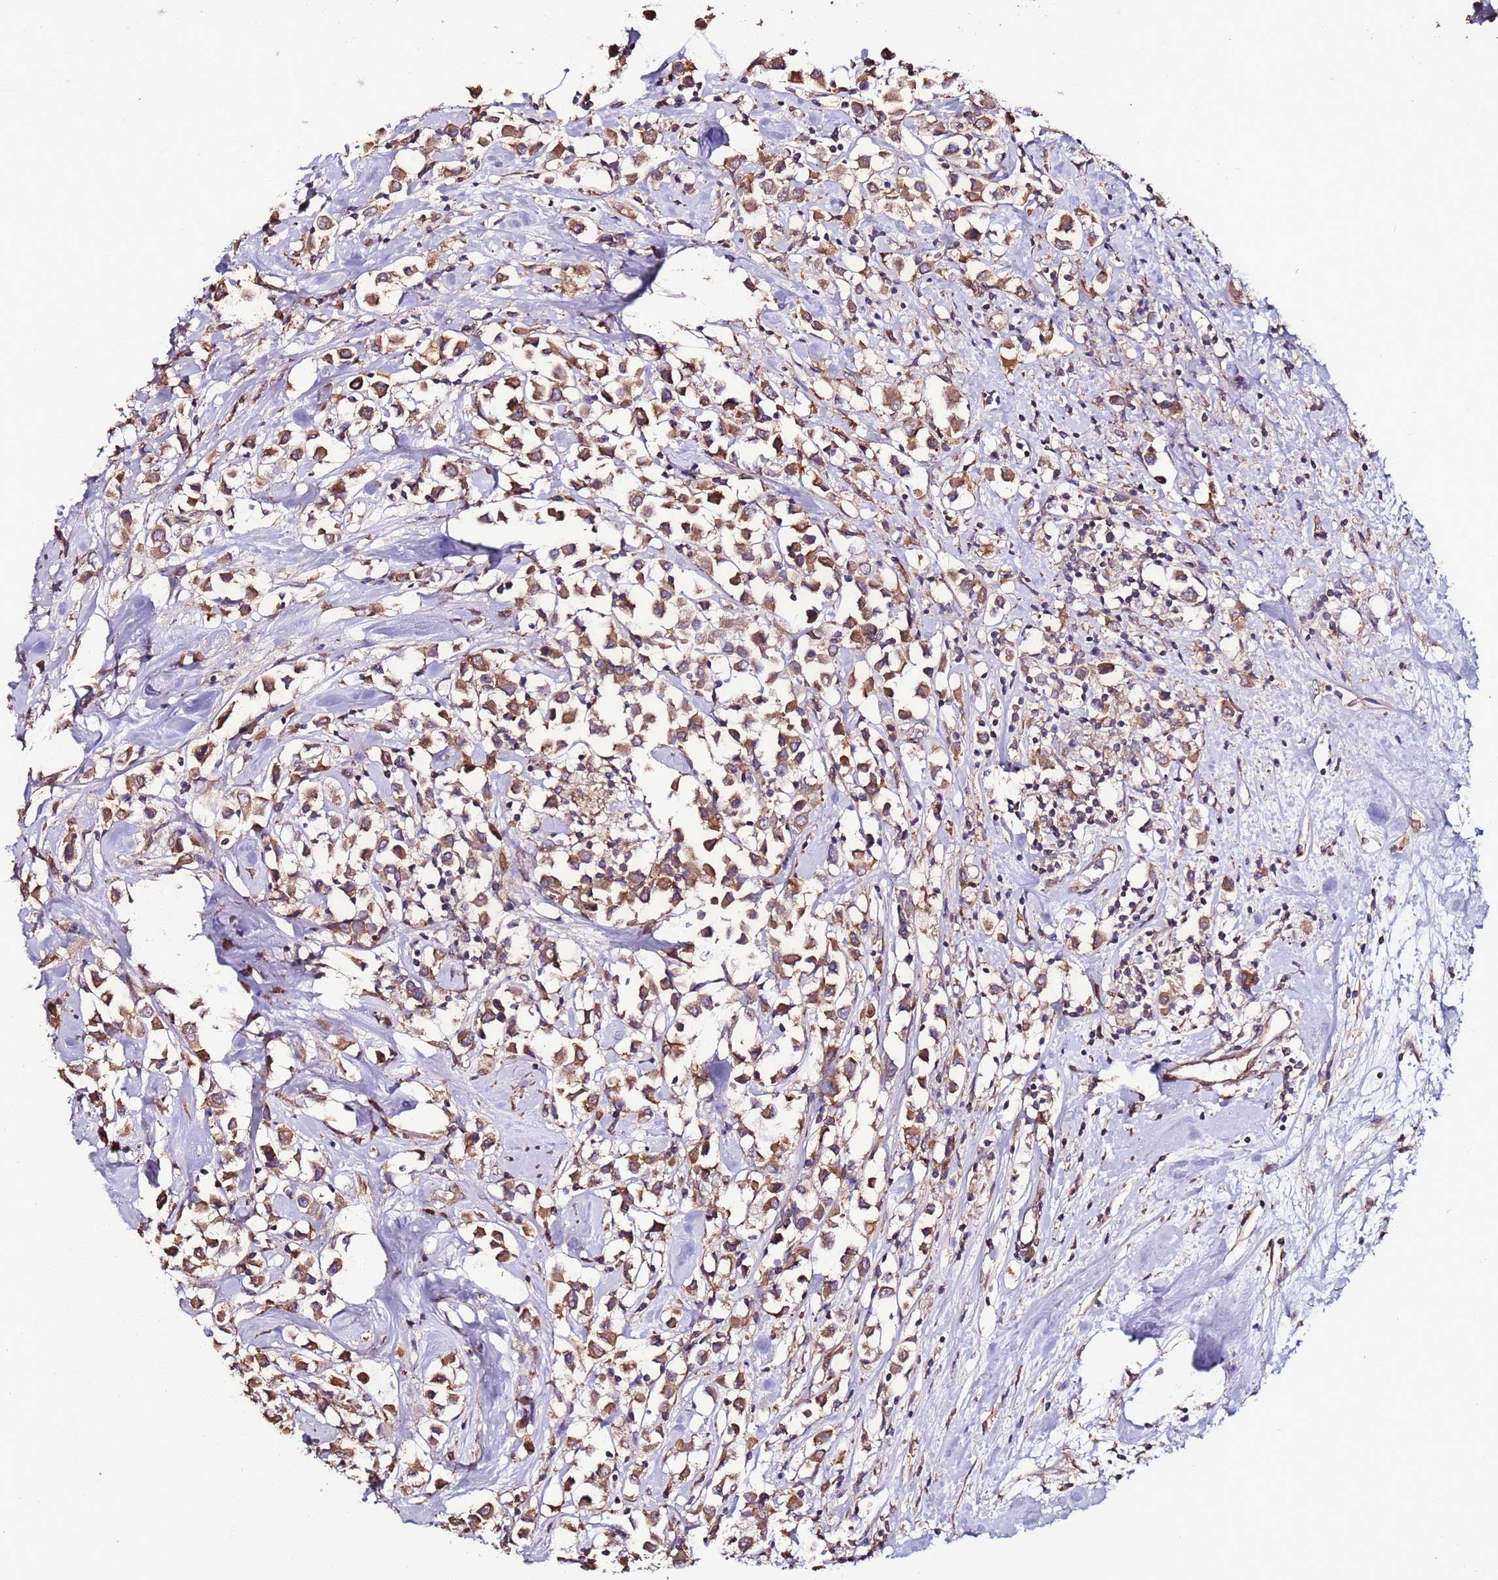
{"staining": {"intensity": "moderate", "quantity": ">75%", "location": "cytoplasmic/membranous"}, "tissue": "breast cancer", "cell_type": "Tumor cells", "image_type": "cancer", "snomed": [{"axis": "morphology", "description": "Duct carcinoma"}, {"axis": "topography", "description": "Breast"}], "caption": "A medium amount of moderate cytoplasmic/membranous staining is identified in approximately >75% of tumor cells in breast cancer tissue.", "gene": "SLC41A3", "patient": {"sex": "female", "age": 61}}